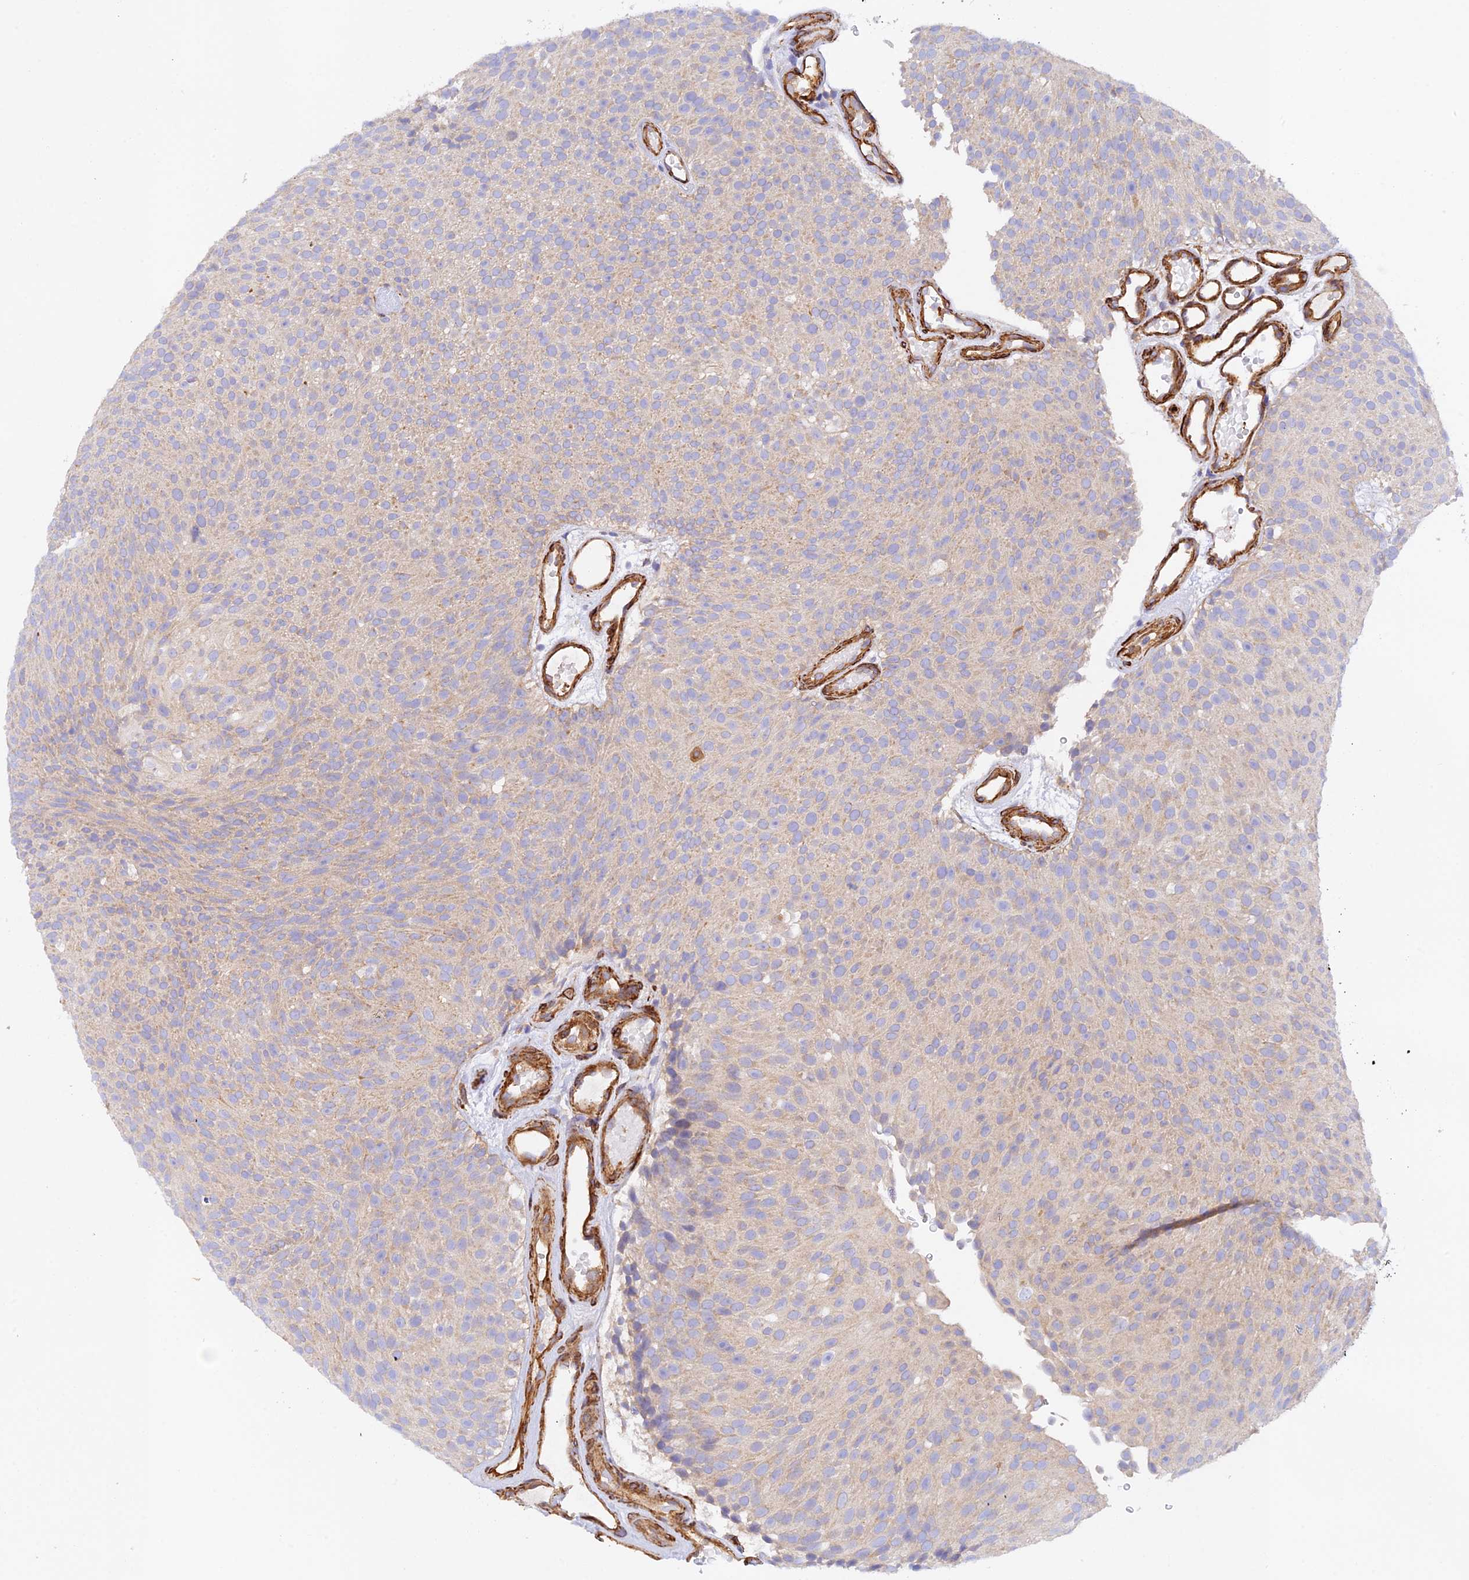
{"staining": {"intensity": "weak", "quantity": "<25%", "location": "cytoplasmic/membranous"}, "tissue": "urothelial cancer", "cell_type": "Tumor cells", "image_type": "cancer", "snomed": [{"axis": "morphology", "description": "Urothelial carcinoma, Low grade"}, {"axis": "topography", "description": "Urinary bladder"}], "caption": "The image exhibits no staining of tumor cells in low-grade urothelial carcinoma.", "gene": "MYO9A", "patient": {"sex": "male", "age": 78}}